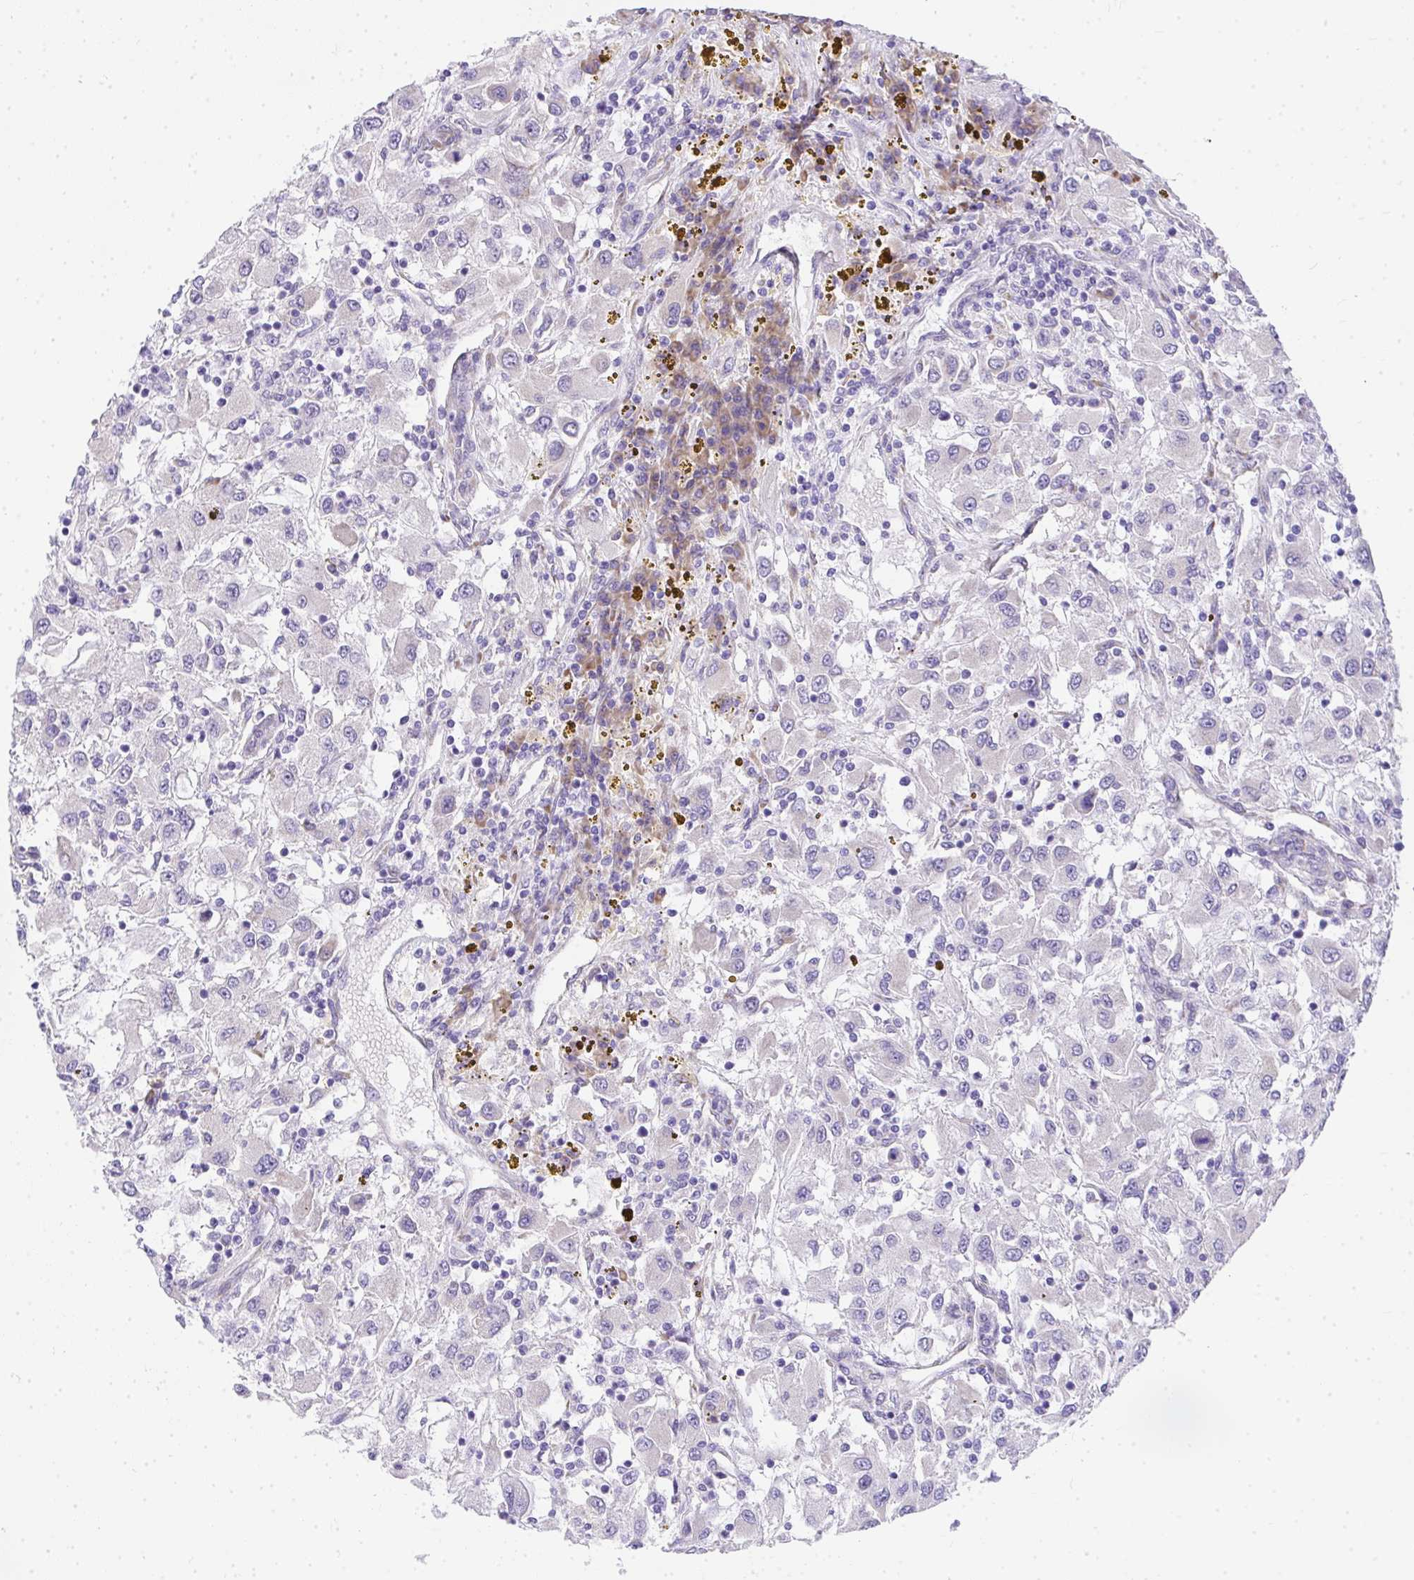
{"staining": {"intensity": "negative", "quantity": "none", "location": "none"}, "tissue": "renal cancer", "cell_type": "Tumor cells", "image_type": "cancer", "snomed": [{"axis": "morphology", "description": "Adenocarcinoma, NOS"}, {"axis": "topography", "description": "Kidney"}], "caption": "IHC of human adenocarcinoma (renal) shows no positivity in tumor cells.", "gene": "ADRA2C", "patient": {"sex": "female", "age": 67}}